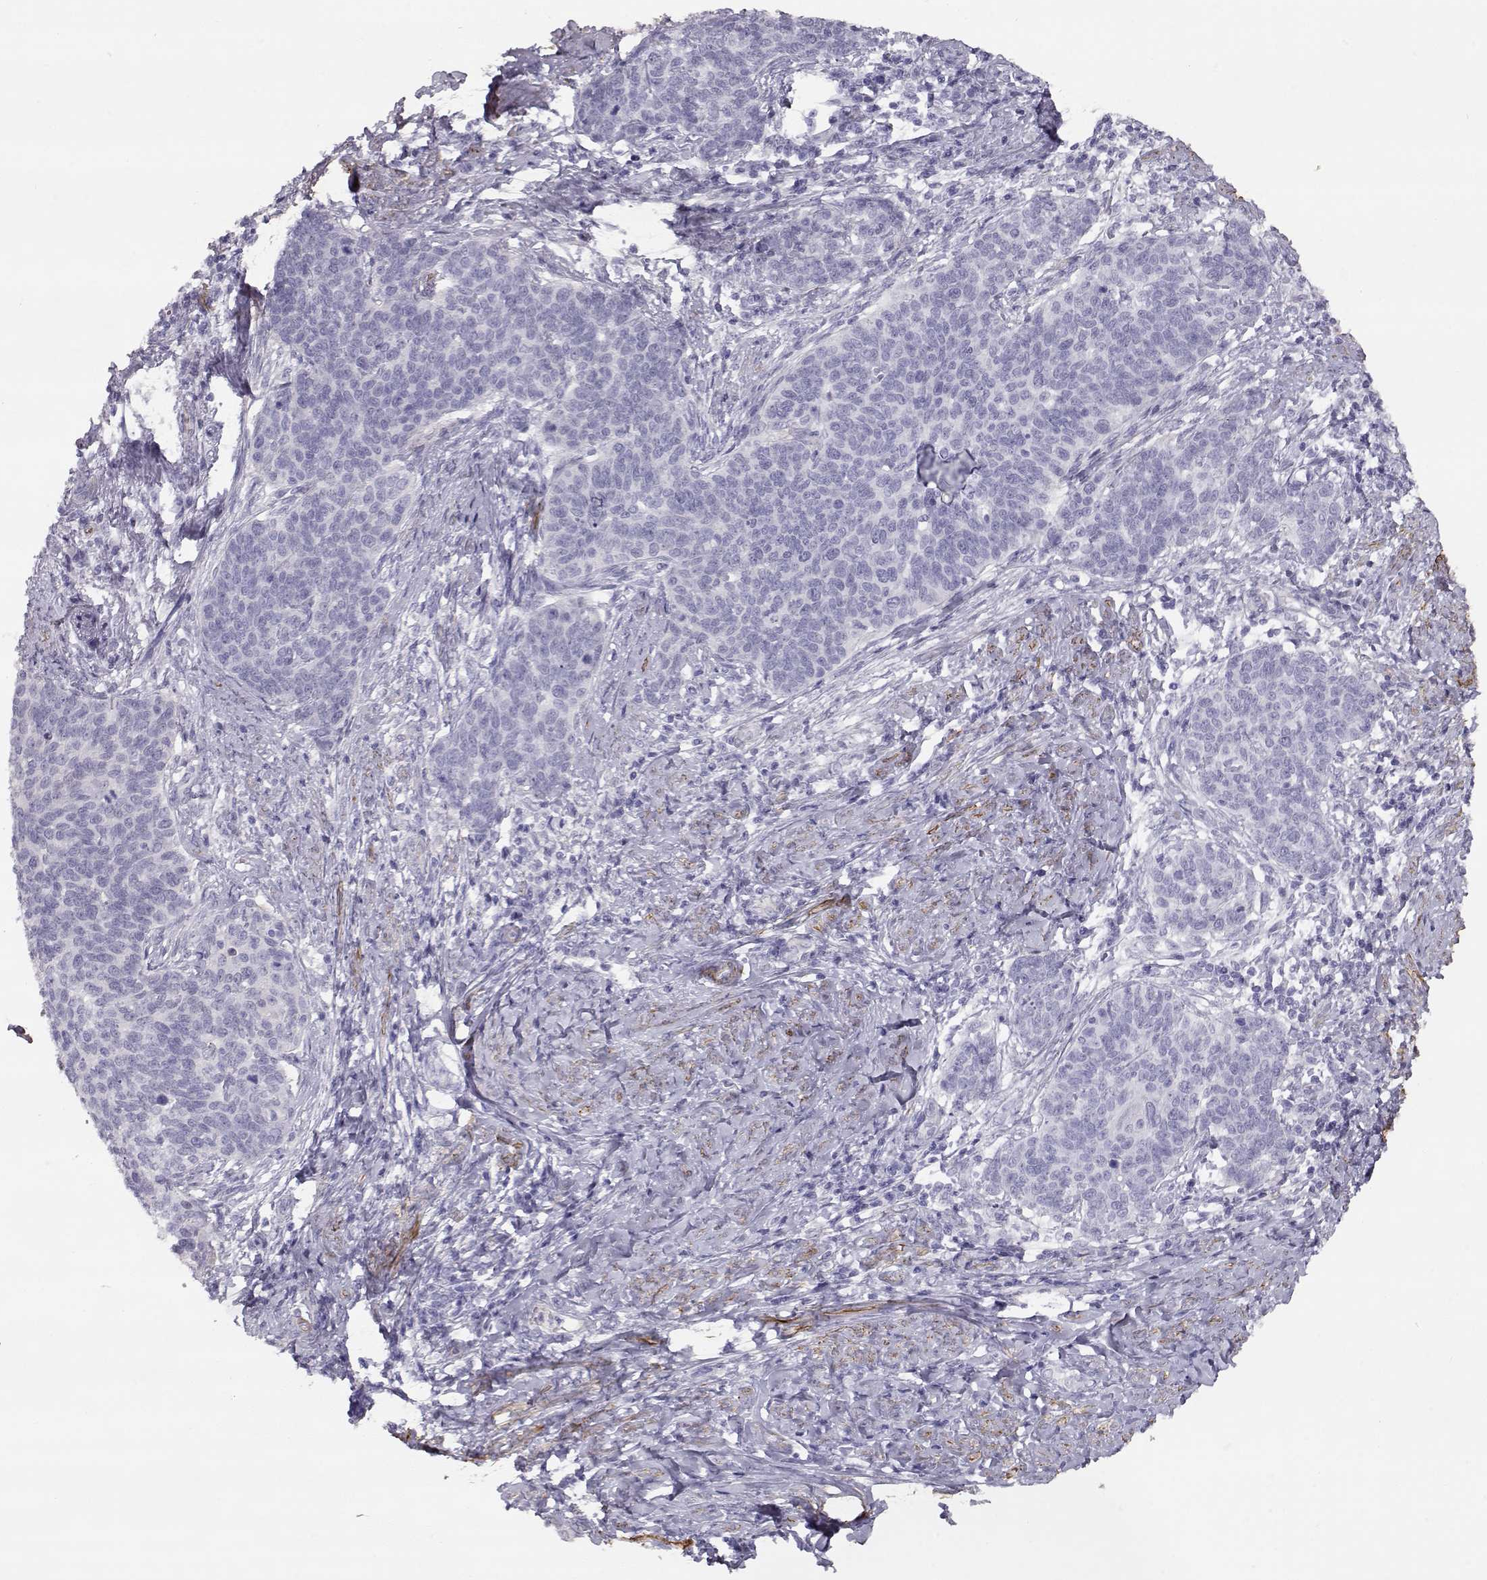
{"staining": {"intensity": "negative", "quantity": "none", "location": "none"}, "tissue": "cervical cancer", "cell_type": "Tumor cells", "image_type": "cancer", "snomed": [{"axis": "morphology", "description": "Squamous cell carcinoma, NOS"}, {"axis": "topography", "description": "Cervix"}], "caption": "A photomicrograph of cervical cancer stained for a protein shows no brown staining in tumor cells.", "gene": "SLITRK3", "patient": {"sex": "female", "age": 39}}